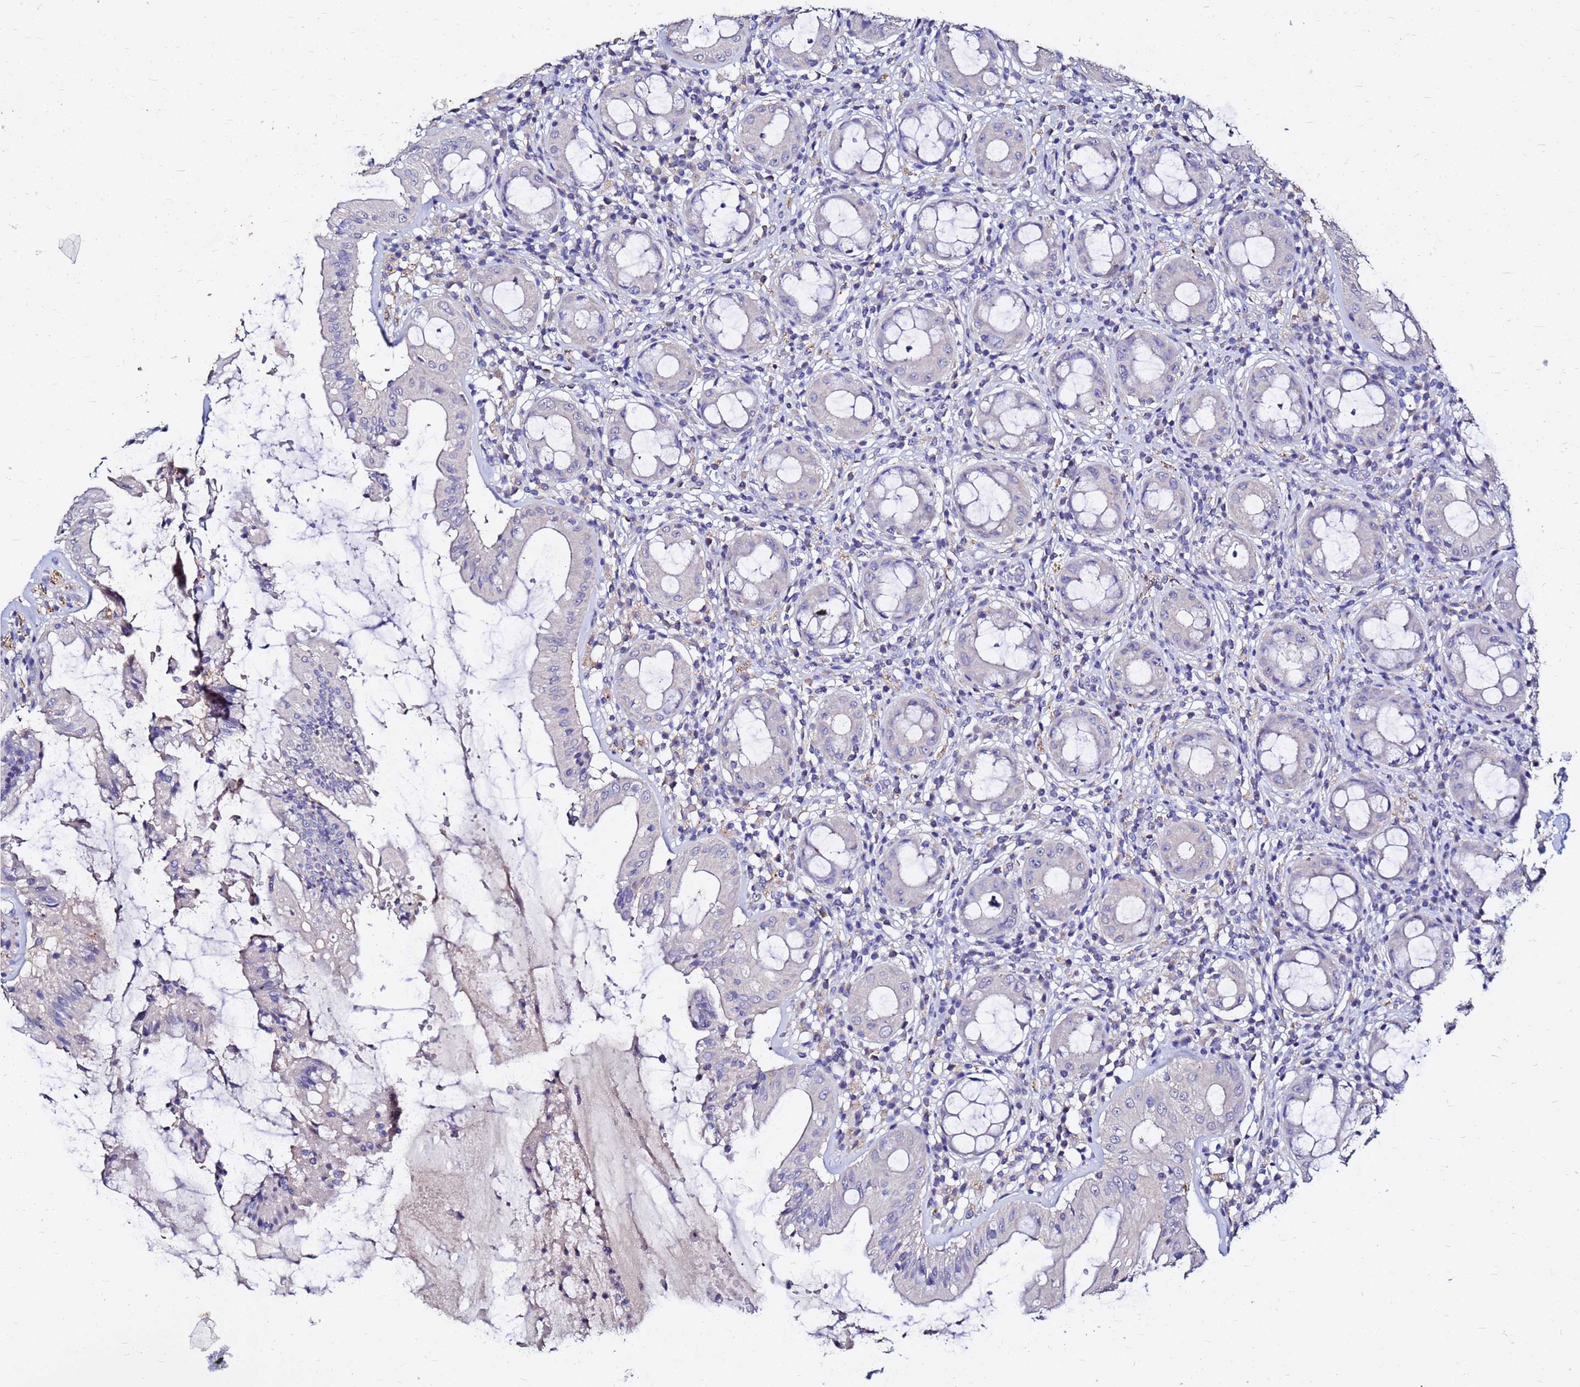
{"staining": {"intensity": "weak", "quantity": "<25%", "location": "cytoplasmic/membranous"}, "tissue": "rectum", "cell_type": "Glandular cells", "image_type": "normal", "snomed": [{"axis": "morphology", "description": "Normal tissue, NOS"}, {"axis": "topography", "description": "Rectum"}], "caption": "Immunohistochemistry (IHC) micrograph of benign human rectum stained for a protein (brown), which shows no staining in glandular cells.", "gene": "FAM183A", "patient": {"sex": "female", "age": 57}}